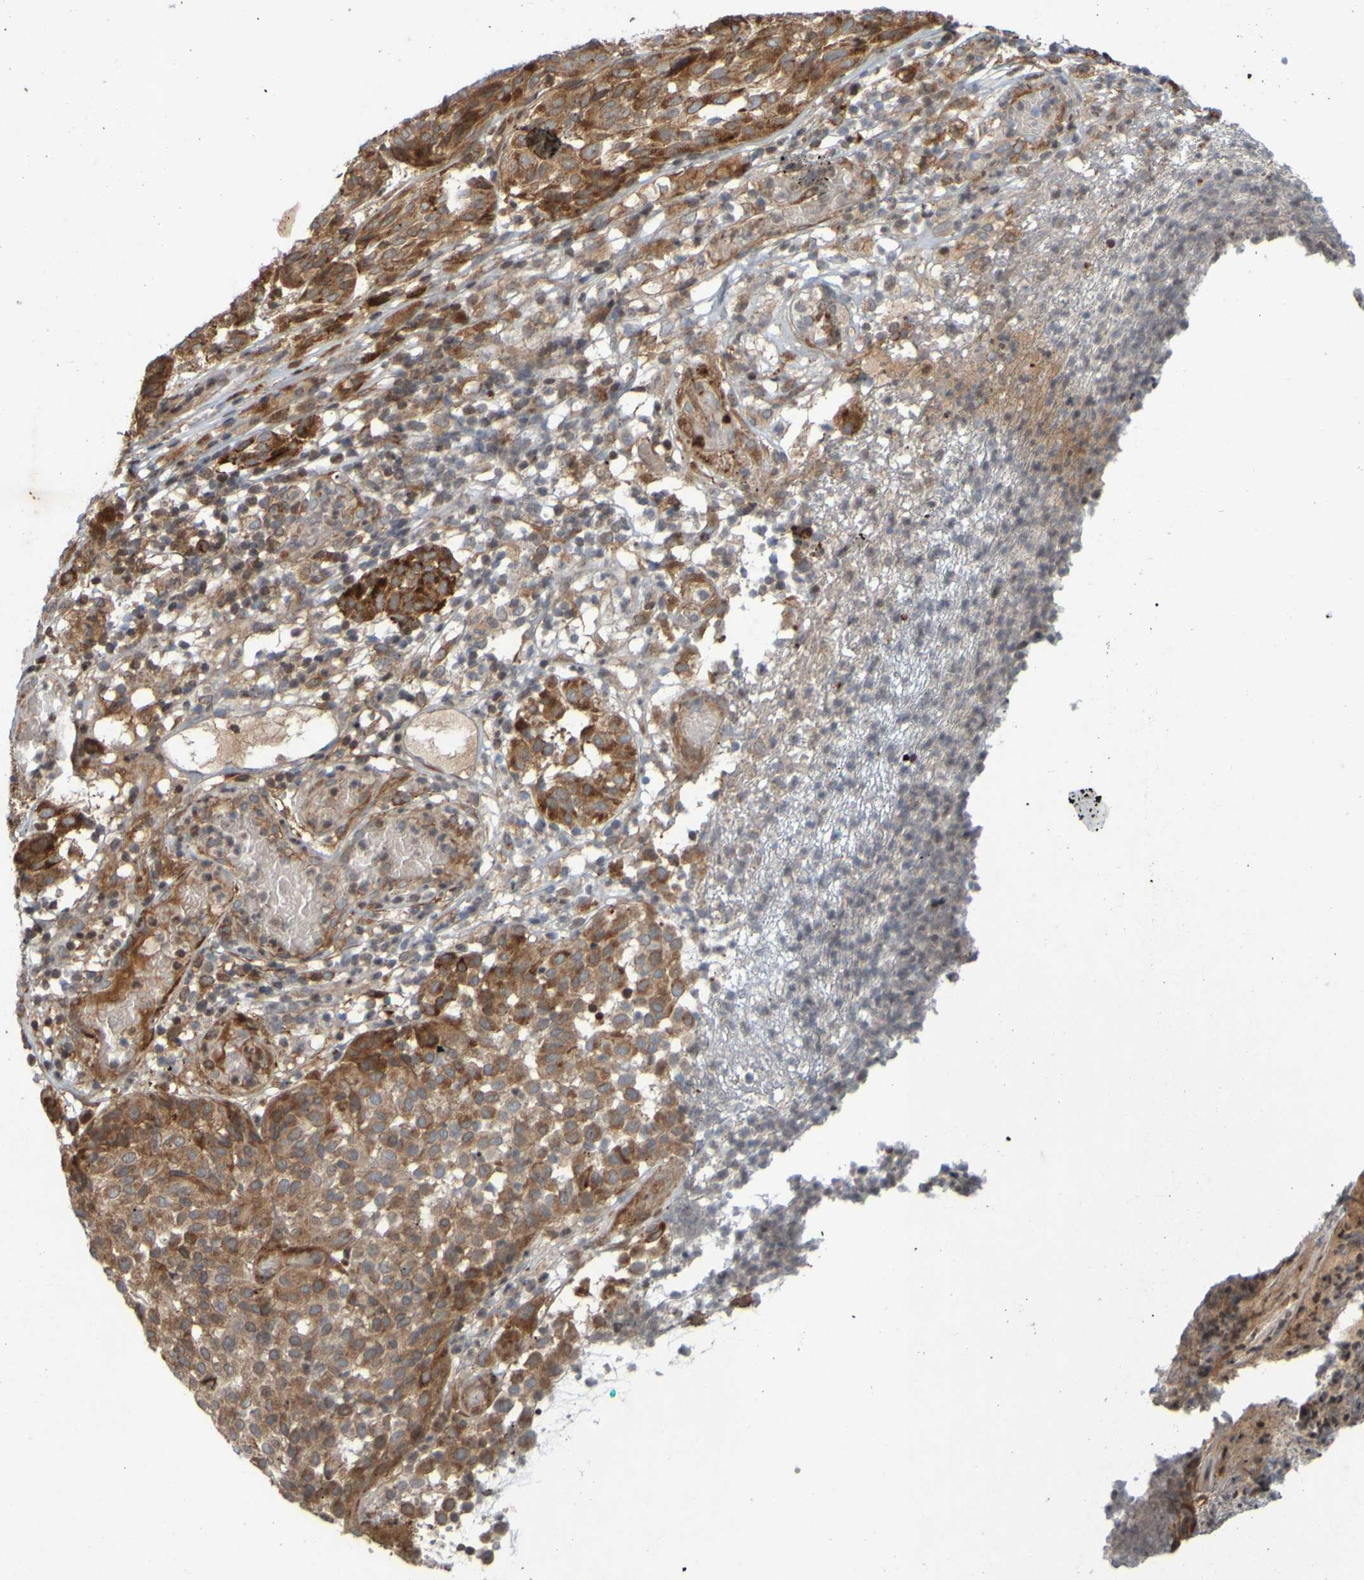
{"staining": {"intensity": "moderate", "quantity": ">75%", "location": "cytoplasmic/membranous"}, "tissue": "melanoma", "cell_type": "Tumor cells", "image_type": "cancer", "snomed": [{"axis": "morphology", "description": "Malignant melanoma, NOS"}, {"axis": "topography", "description": "Skin"}], "caption": "Immunohistochemistry micrograph of neoplastic tissue: human malignant melanoma stained using immunohistochemistry shows medium levels of moderate protein expression localized specifically in the cytoplasmic/membranous of tumor cells, appearing as a cytoplasmic/membranous brown color.", "gene": "GUCY1A1", "patient": {"sex": "female", "age": 46}}